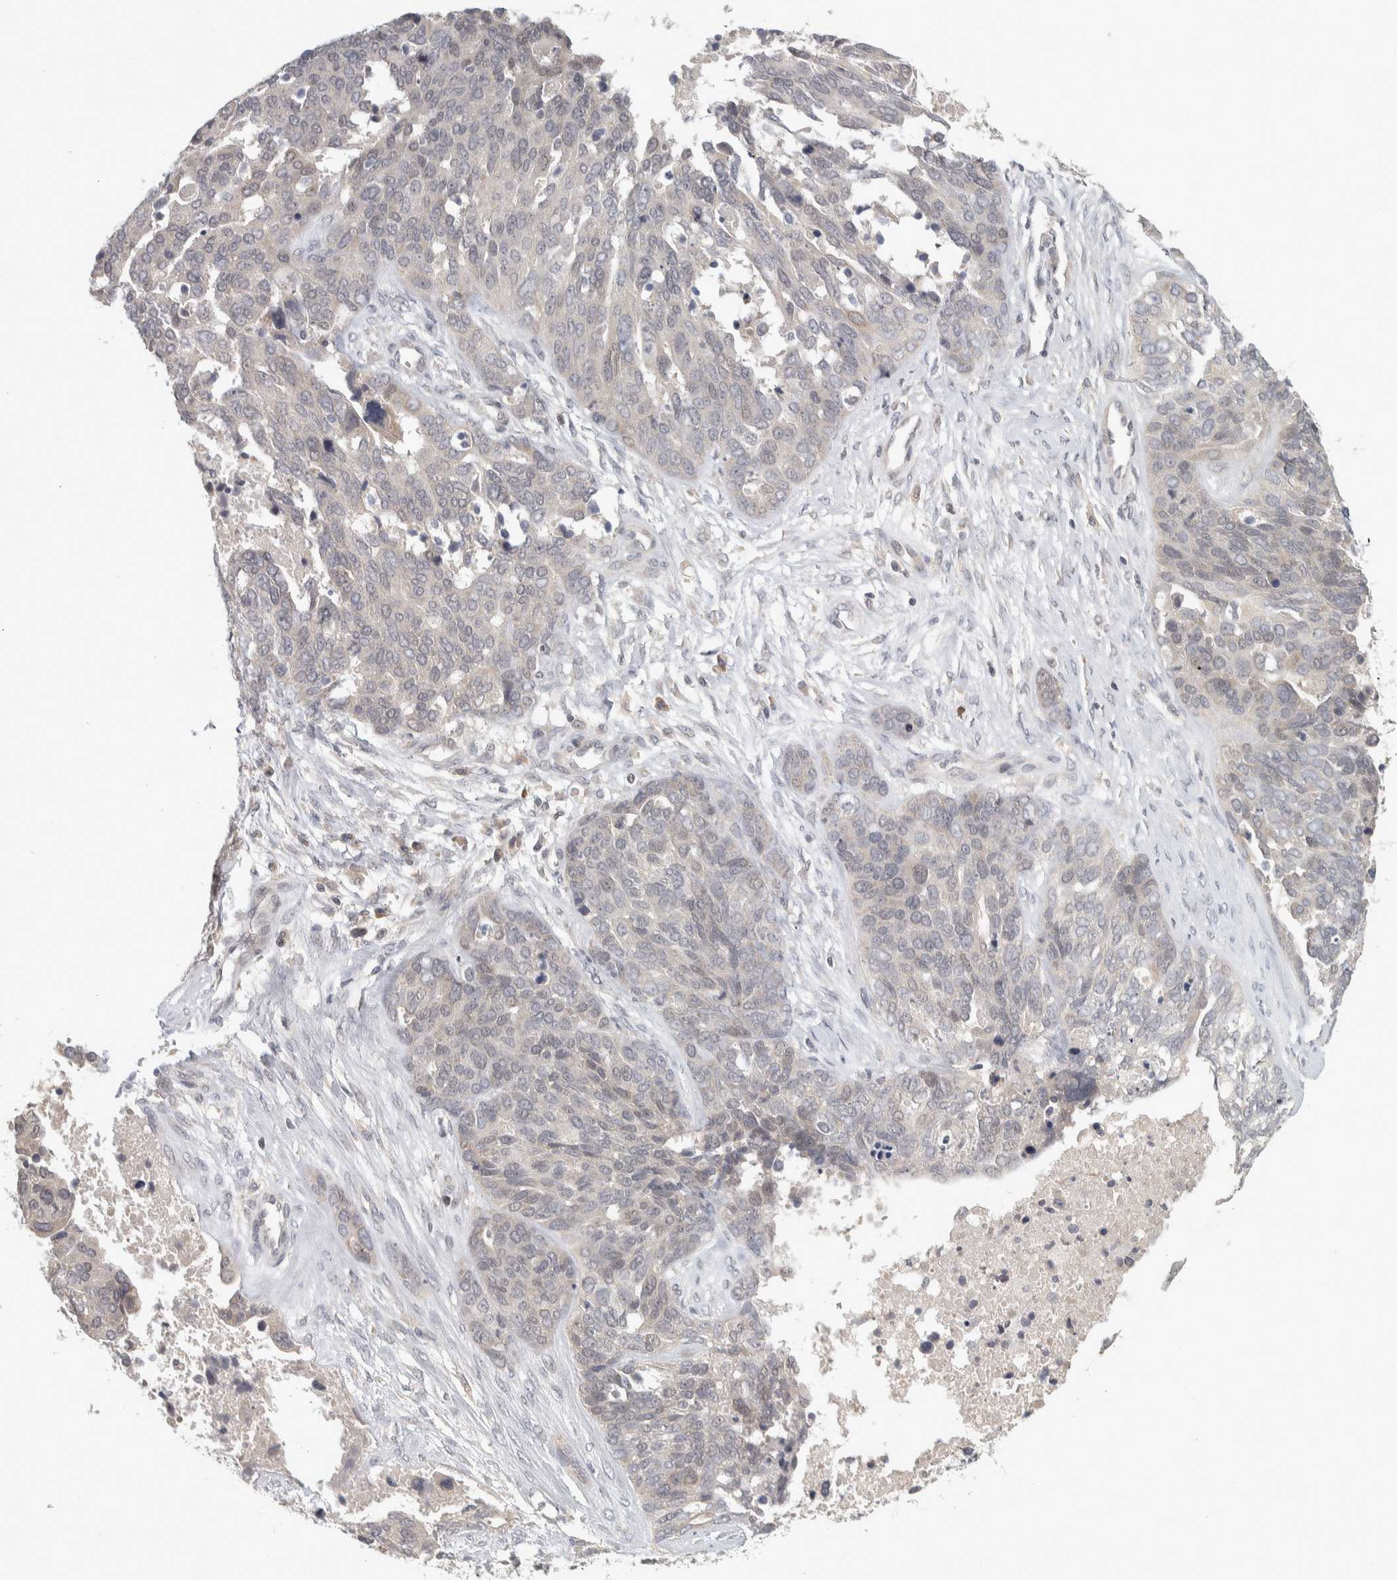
{"staining": {"intensity": "negative", "quantity": "none", "location": "none"}, "tissue": "ovarian cancer", "cell_type": "Tumor cells", "image_type": "cancer", "snomed": [{"axis": "morphology", "description": "Cystadenocarcinoma, serous, NOS"}, {"axis": "topography", "description": "Ovary"}], "caption": "This micrograph is of serous cystadenocarcinoma (ovarian) stained with immunohistochemistry to label a protein in brown with the nuclei are counter-stained blue. There is no staining in tumor cells.", "gene": "AFP", "patient": {"sex": "female", "age": 44}}